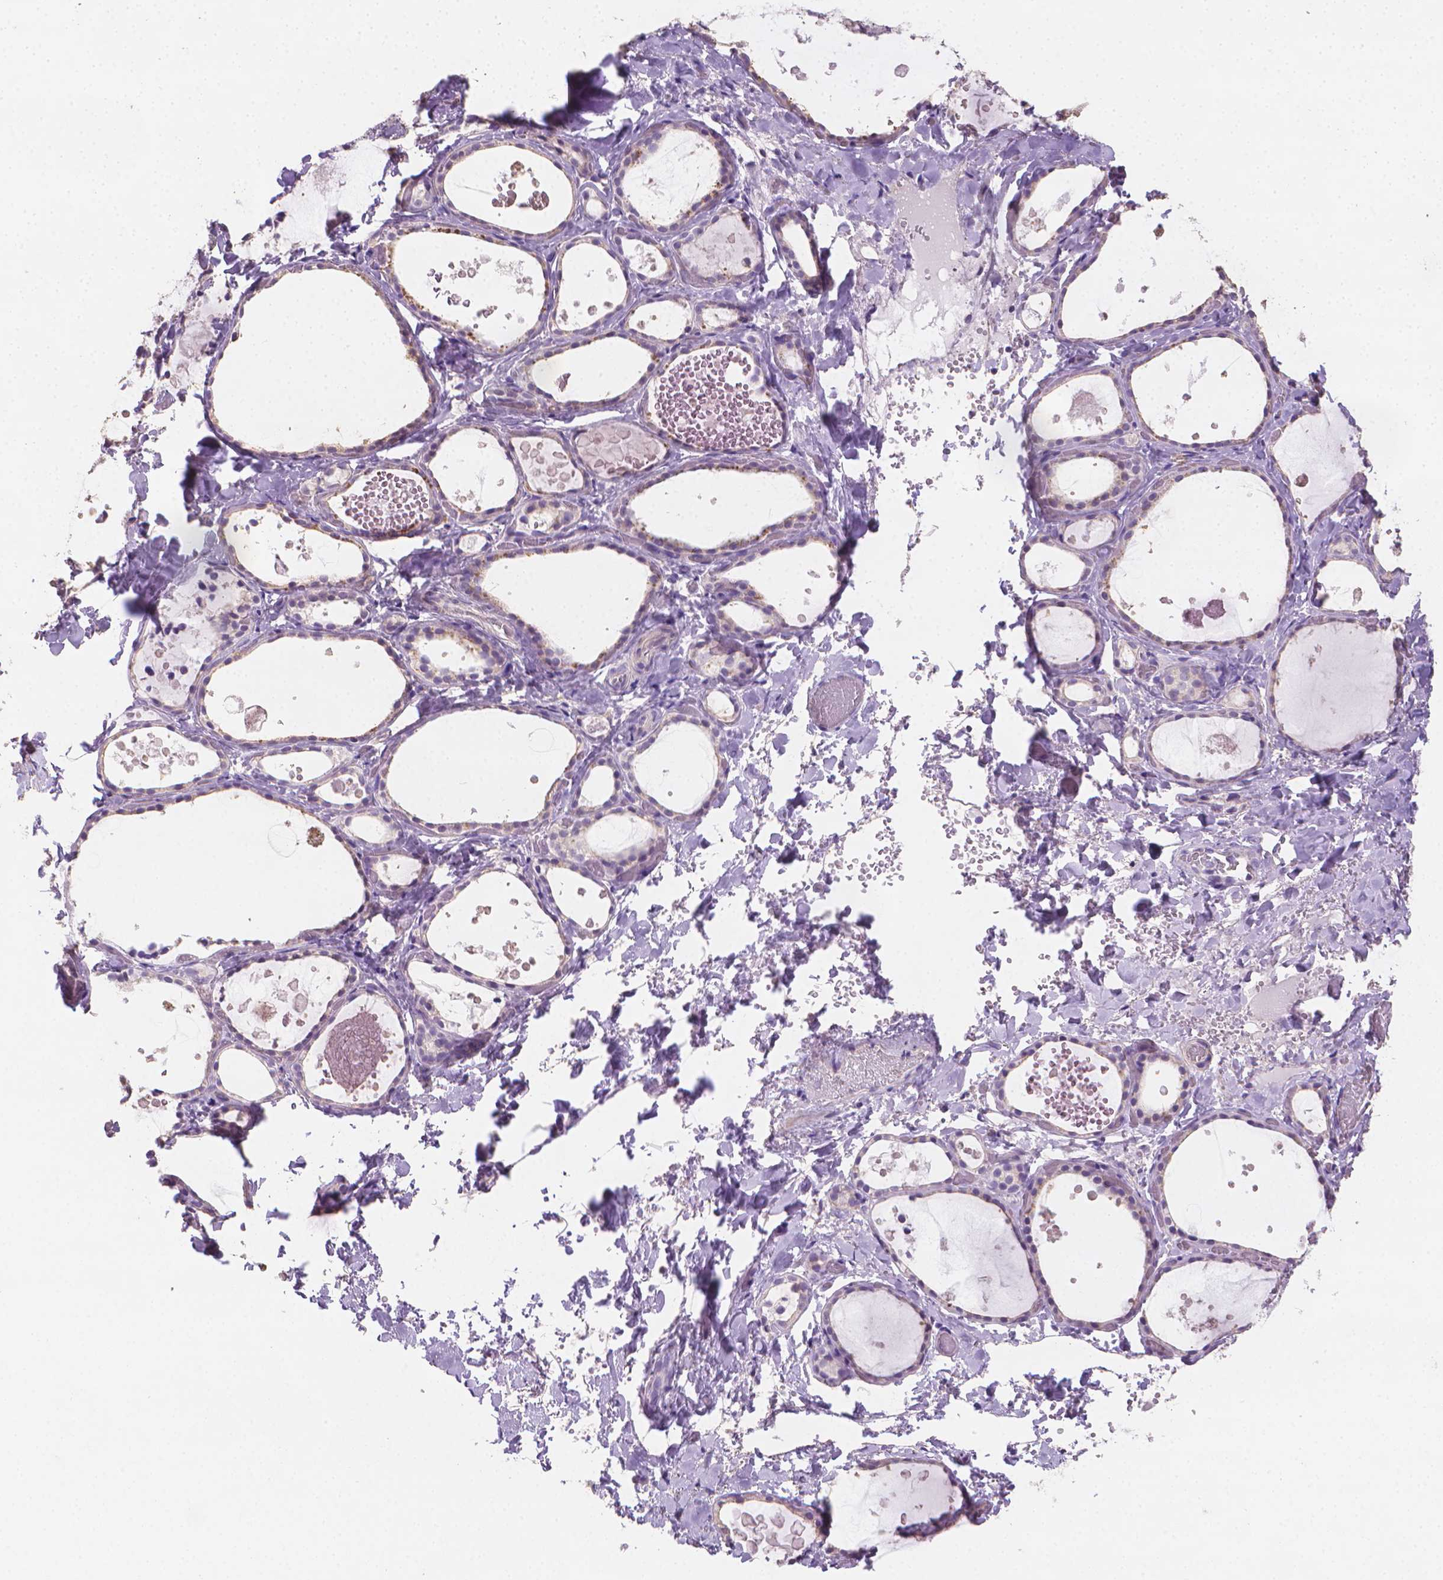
{"staining": {"intensity": "weak", "quantity": "<25%", "location": "cytoplasmic/membranous"}, "tissue": "thyroid gland", "cell_type": "Glandular cells", "image_type": "normal", "snomed": [{"axis": "morphology", "description": "Normal tissue, NOS"}, {"axis": "topography", "description": "Thyroid gland"}], "caption": "This is a image of IHC staining of unremarkable thyroid gland, which shows no staining in glandular cells.", "gene": "CATIP", "patient": {"sex": "female", "age": 56}}